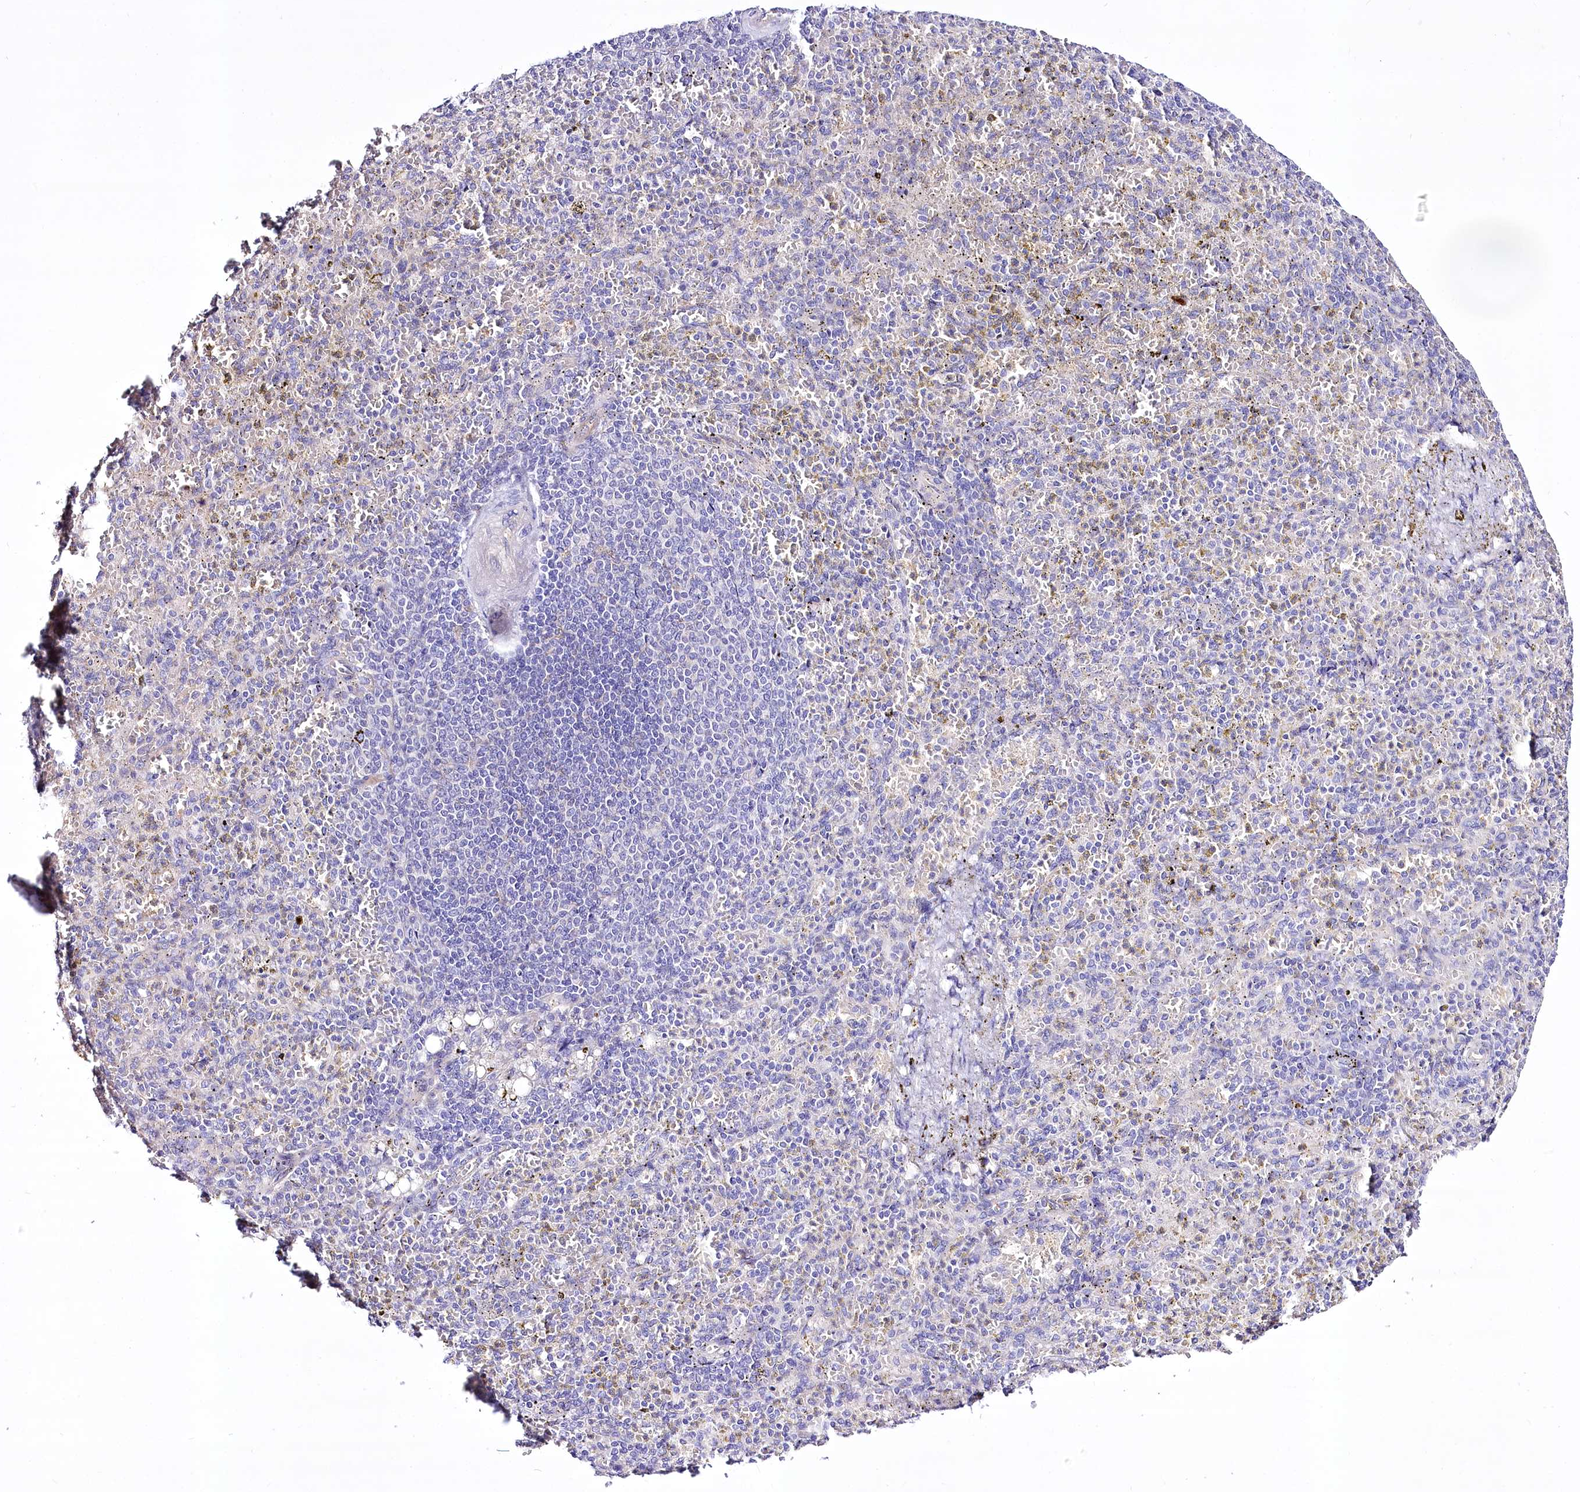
{"staining": {"intensity": "negative", "quantity": "none", "location": "none"}, "tissue": "spleen", "cell_type": "Cells in red pulp", "image_type": "normal", "snomed": [{"axis": "morphology", "description": "Normal tissue, NOS"}, {"axis": "topography", "description": "Spleen"}], "caption": "Immunohistochemistry (IHC) photomicrograph of unremarkable spleen: human spleen stained with DAB (3,3'-diaminobenzidine) shows no significant protein positivity in cells in red pulp.", "gene": "LRRC34", "patient": {"sex": "female", "age": 74}}